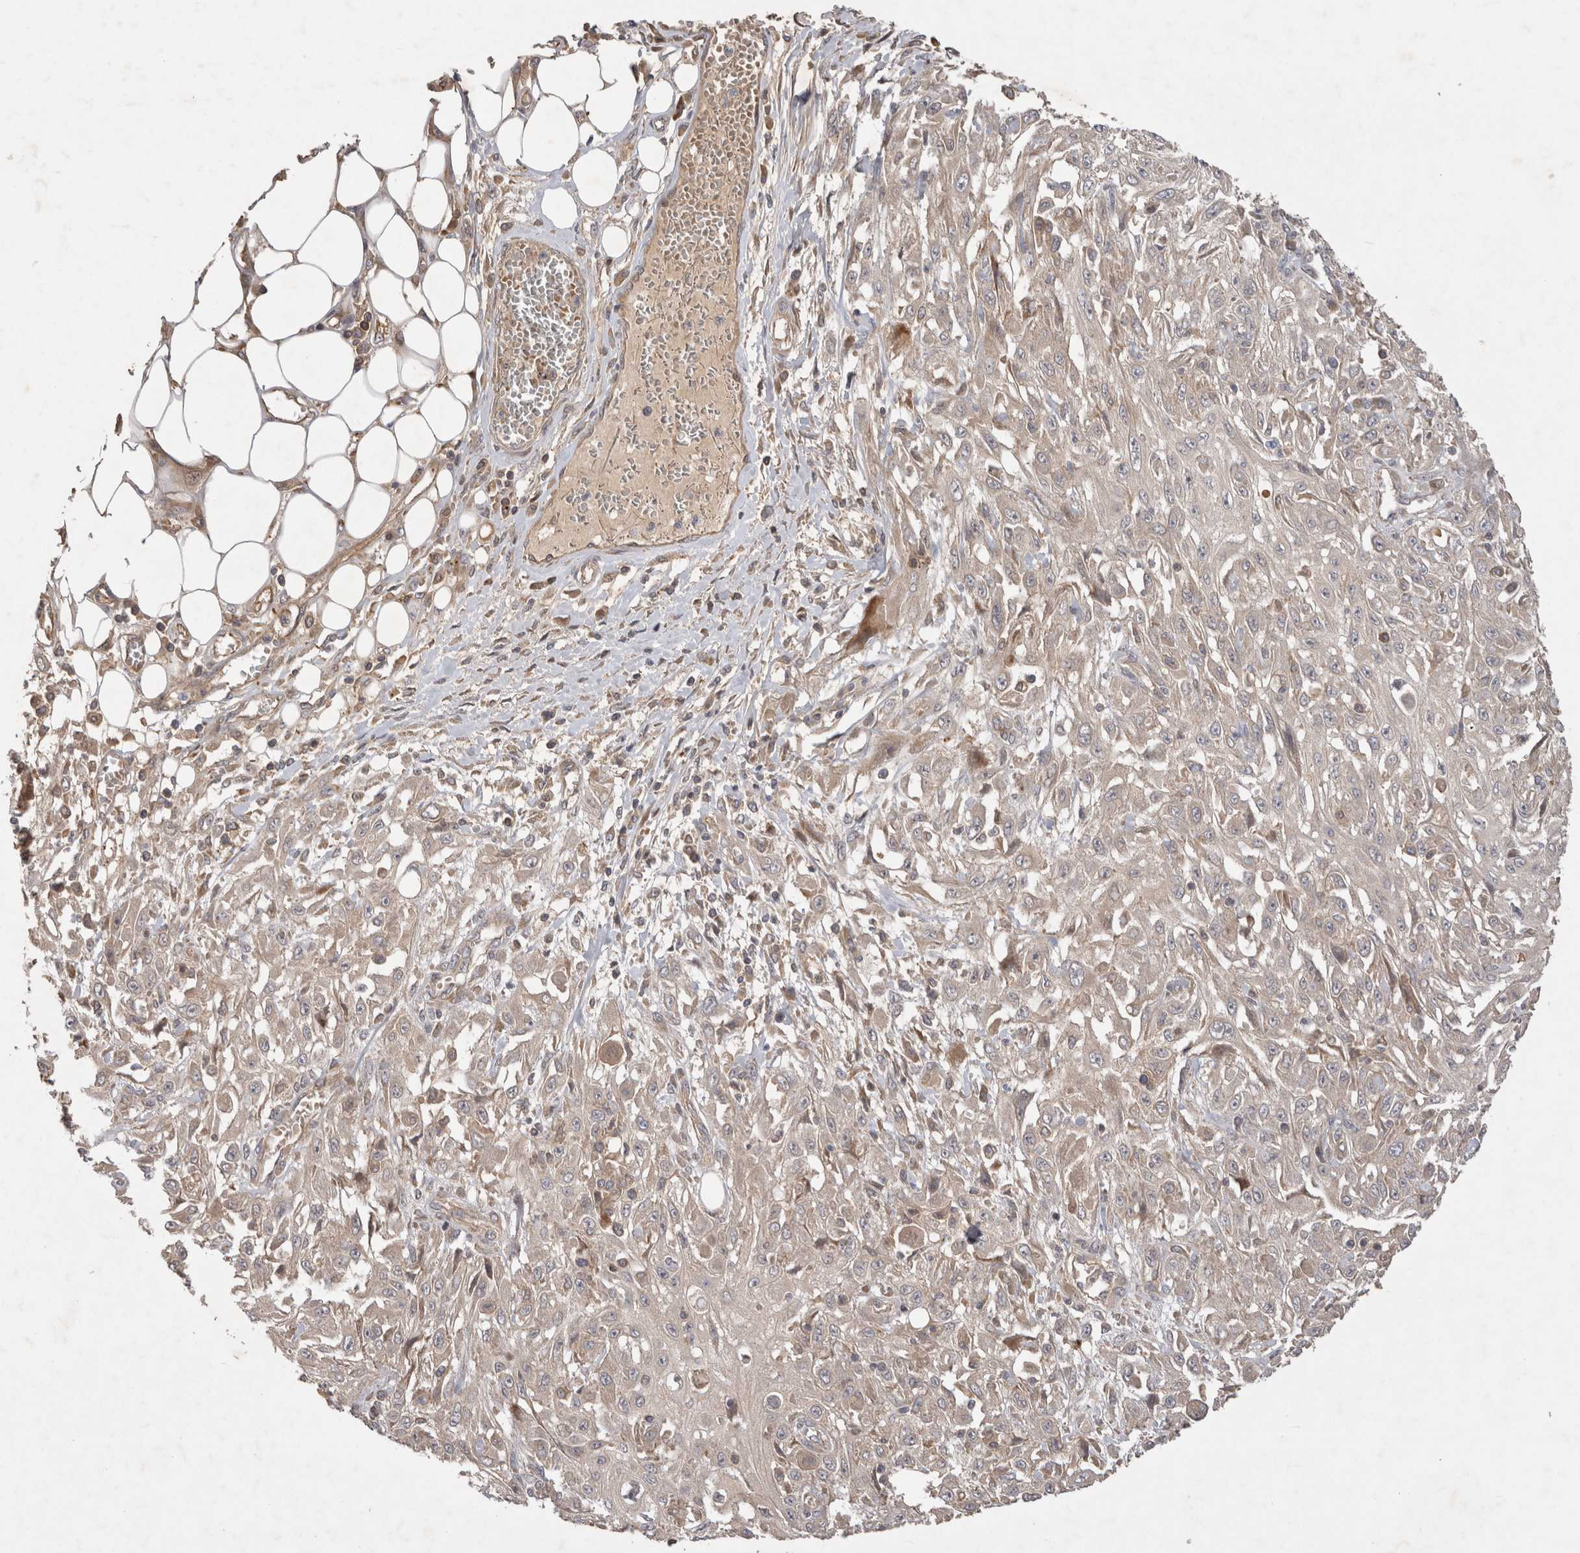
{"staining": {"intensity": "negative", "quantity": "none", "location": "none"}, "tissue": "skin cancer", "cell_type": "Tumor cells", "image_type": "cancer", "snomed": [{"axis": "morphology", "description": "Squamous cell carcinoma, NOS"}, {"axis": "morphology", "description": "Squamous cell carcinoma, metastatic, NOS"}, {"axis": "topography", "description": "Skin"}, {"axis": "topography", "description": "Lymph node"}], "caption": "Tumor cells are negative for protein expression in human metastatic squamous cell carcinoma (skin).", "gene": "PPP1R42", "patient": {"sex": "male", "age": 75}}